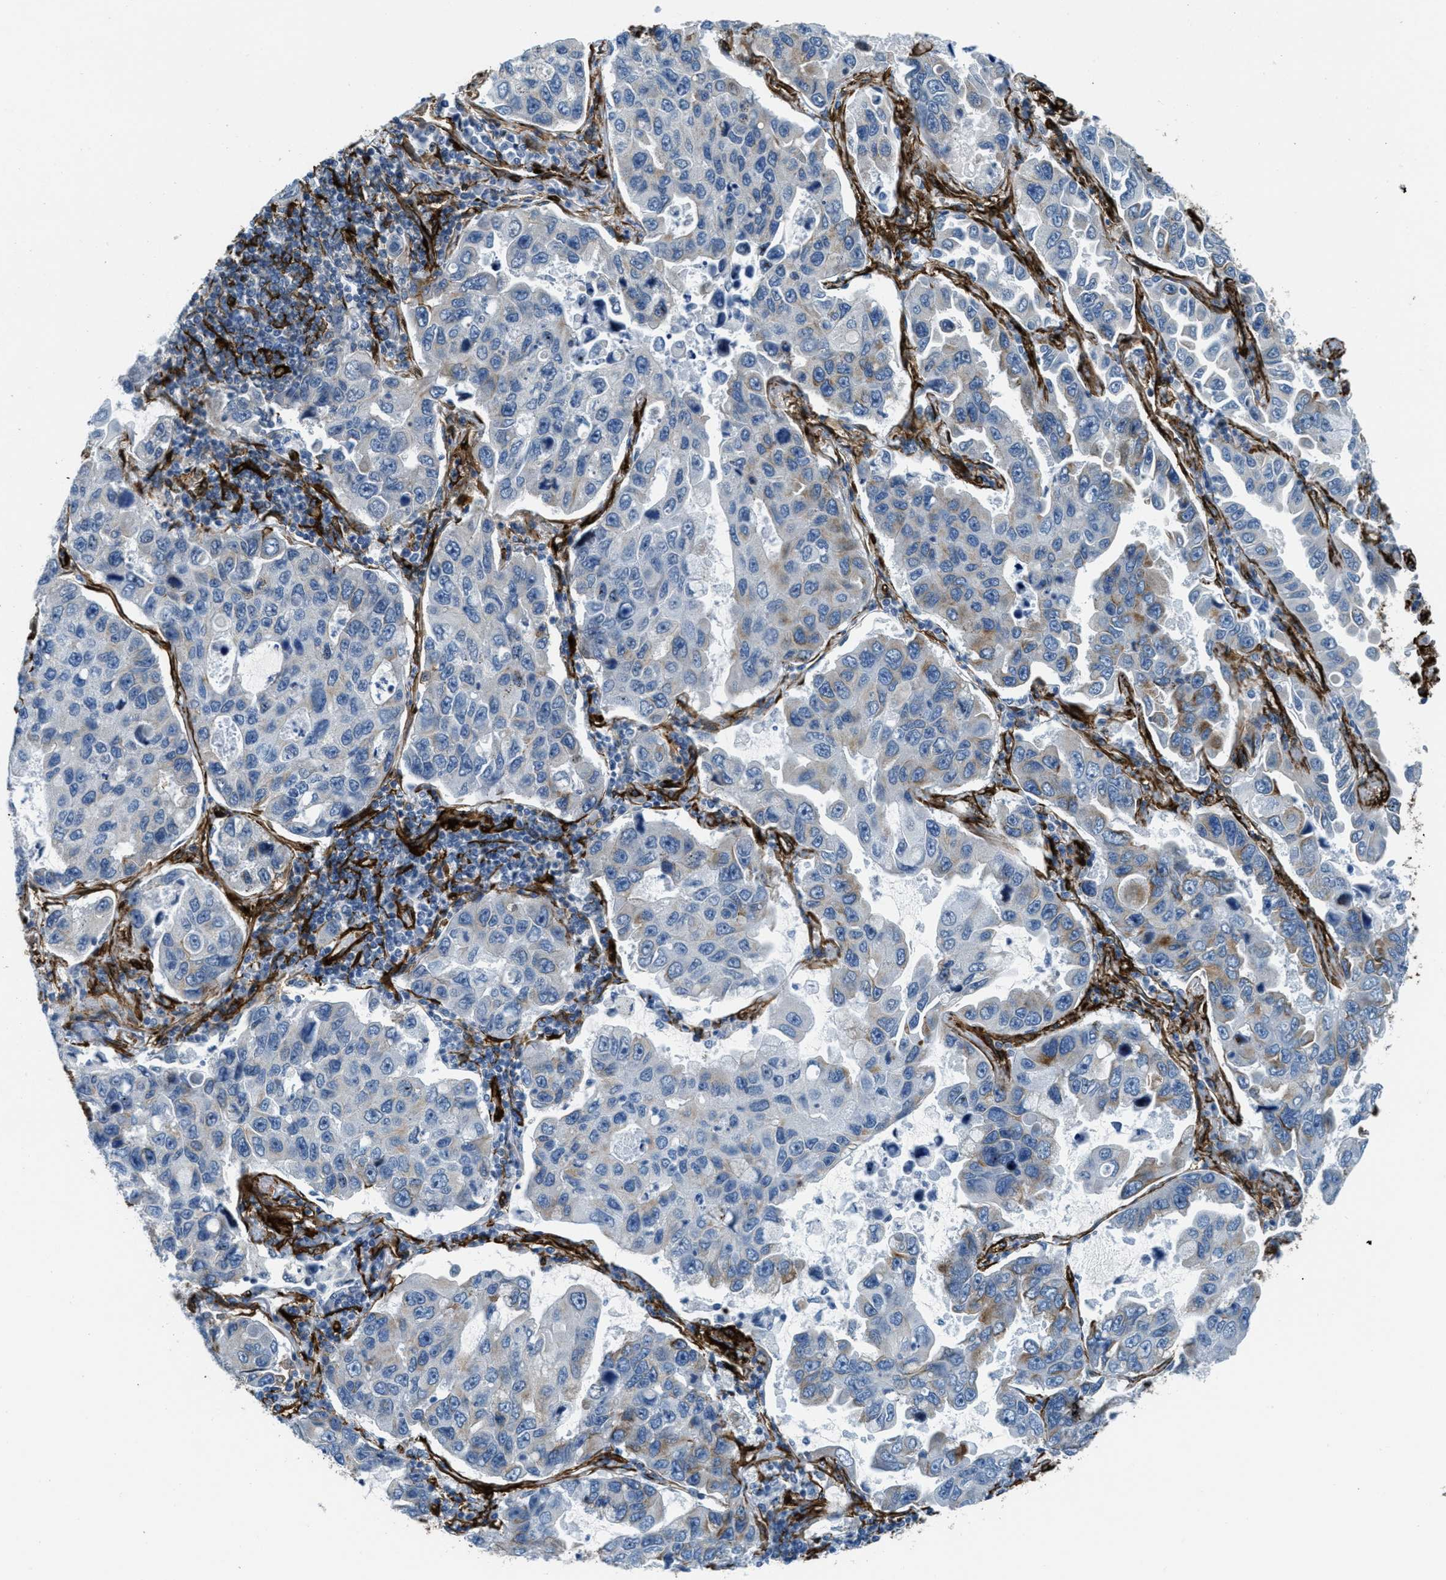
{"staining": {"intensity": "negative", "quantity": "none", "location": "none"}, "tissue": "lung cancer", "cell_type": "Tumor cells", "image_type": "cancer", "snomed": [{"axis": "morphology", "description": "Adenocarcinoma, NOS"}, {"axis": "topography", "description": "Lung"}], "caption": "A high-resolution micrograph shows immunohistochemistry (IHC) staining of lung cancer, which reveals no significant positivity in tumor cells. (Stains: DAB (3,3'-diaminobenzidine) immunohistochemistry (IHC) with hematoxylin counter stain, Microscopy: brightfield microscopy at high magnification).", "gene": "CALD1", "patient": {"sex": "male", "age": 64}}